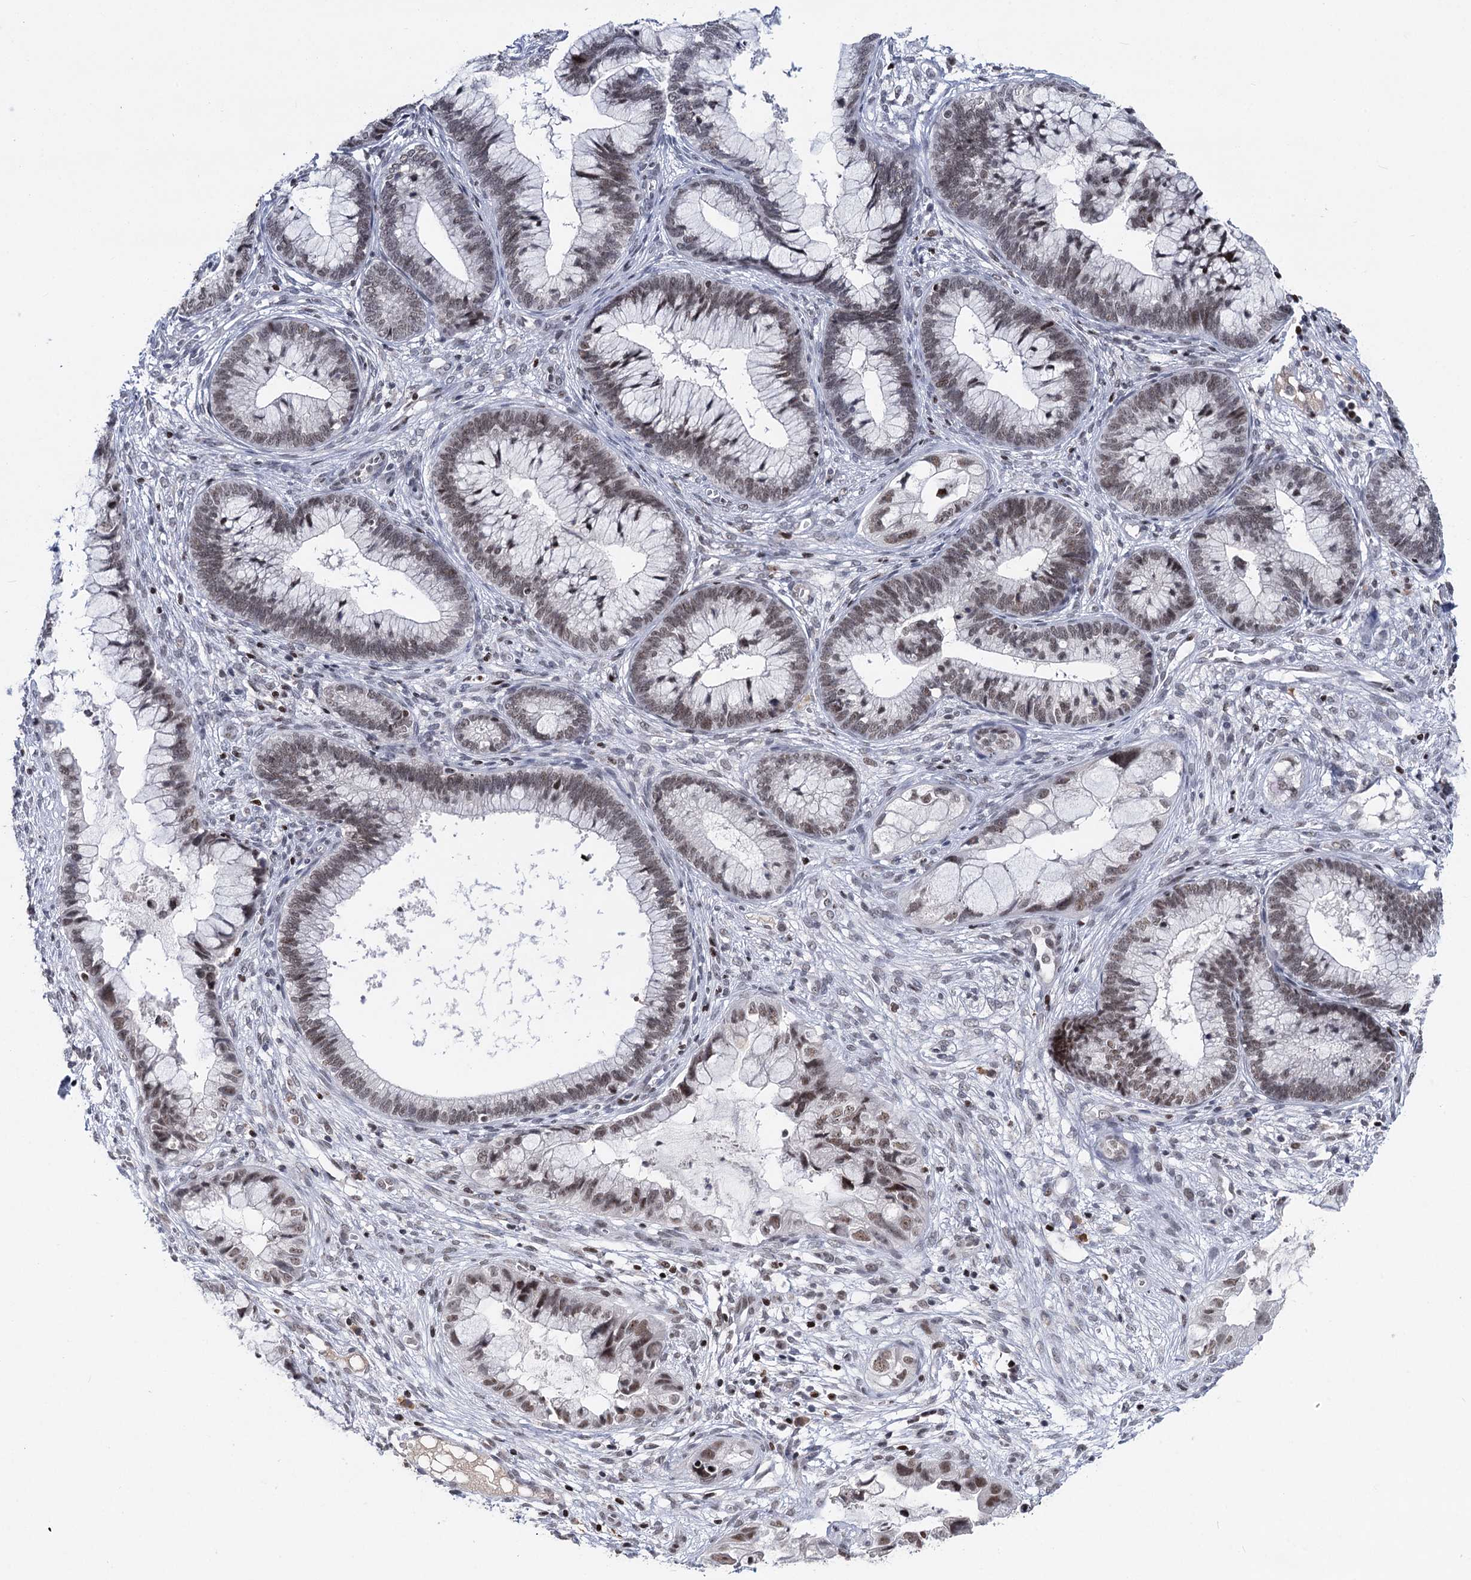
{"staining": {"intensity": "moderate", "quantity": "25%-75%", "location": "nuclear"}, "tissue": "cervical cancer", "cell_type": "Tumor cells", "image_type": "cancer", "snomed": [{"axis": "morphology", "description": "Adenocarcinoma, NOS"}, {"axis": "topography", "description": "Cervix"}], "caption": "Immunohistochemistry (IHC) micrograph of neoplastic tissue: human adenocarcinoma (cervical) stained using immunohistochemistry shows medium levels of moderate protein expression localized specifically in the nuclear of tumor cells, appearing as a nuclear brown color.", "gene": "ZCCHC10", "patient": {"sex": "female", "age": 44}}